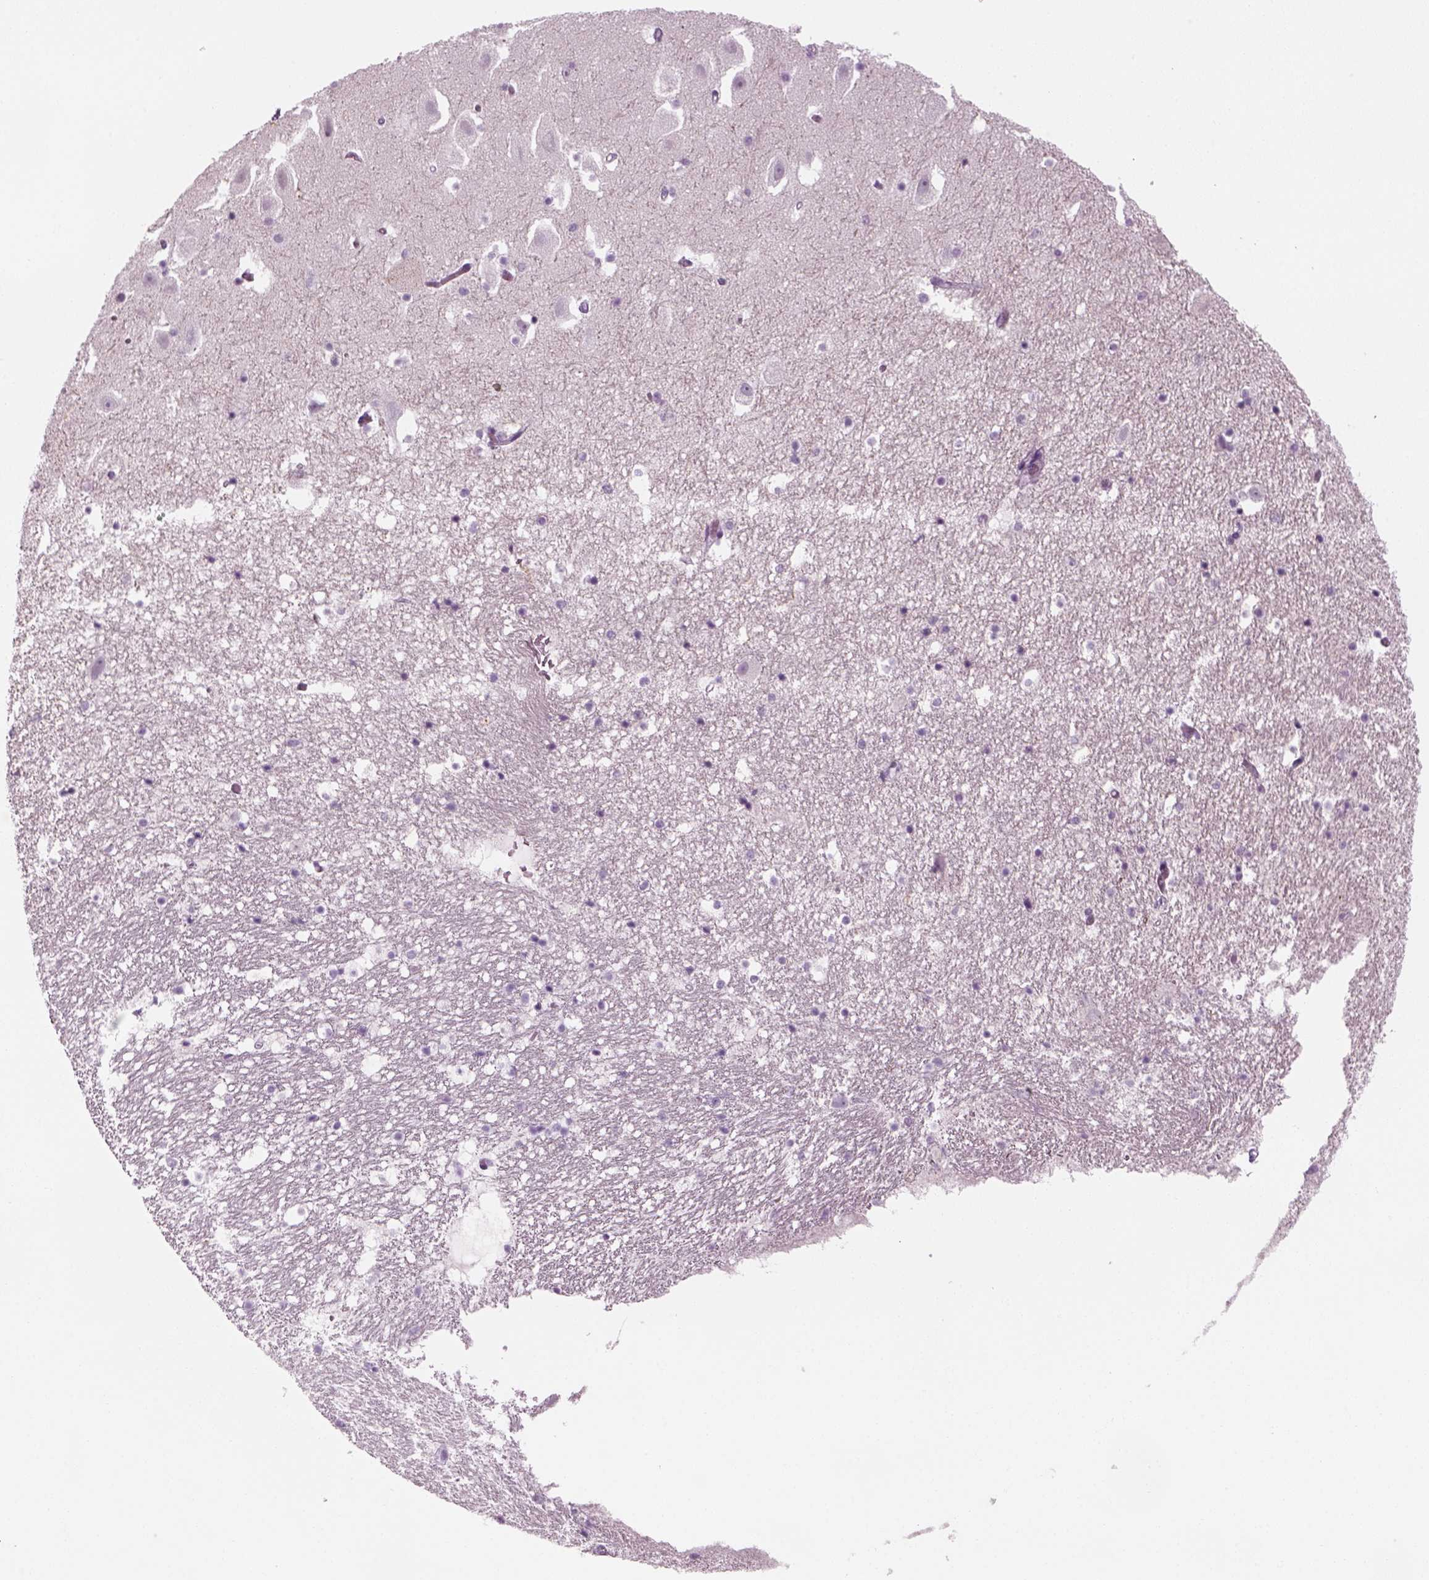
{"staining": {"intensity": "negative", "quantity": "none", "location": "none"}, "tissue": "hippocampus", "cell_type": "Glial cells", "image_type": "normal", "snomed": [{"axis": "morphology", "description": "Normal tissue, NOS"}, {"axis": "topography", "description": "Hippocampus"}], "caption": "High power microscopy photomicrograph of an immunohistochemistry (IHC) photomicrograph of unremarkable hippocampus, revealing no significant expression in glial cells.", "gene": "KRT75", "patient": {"sex": "male", "age": 26}}